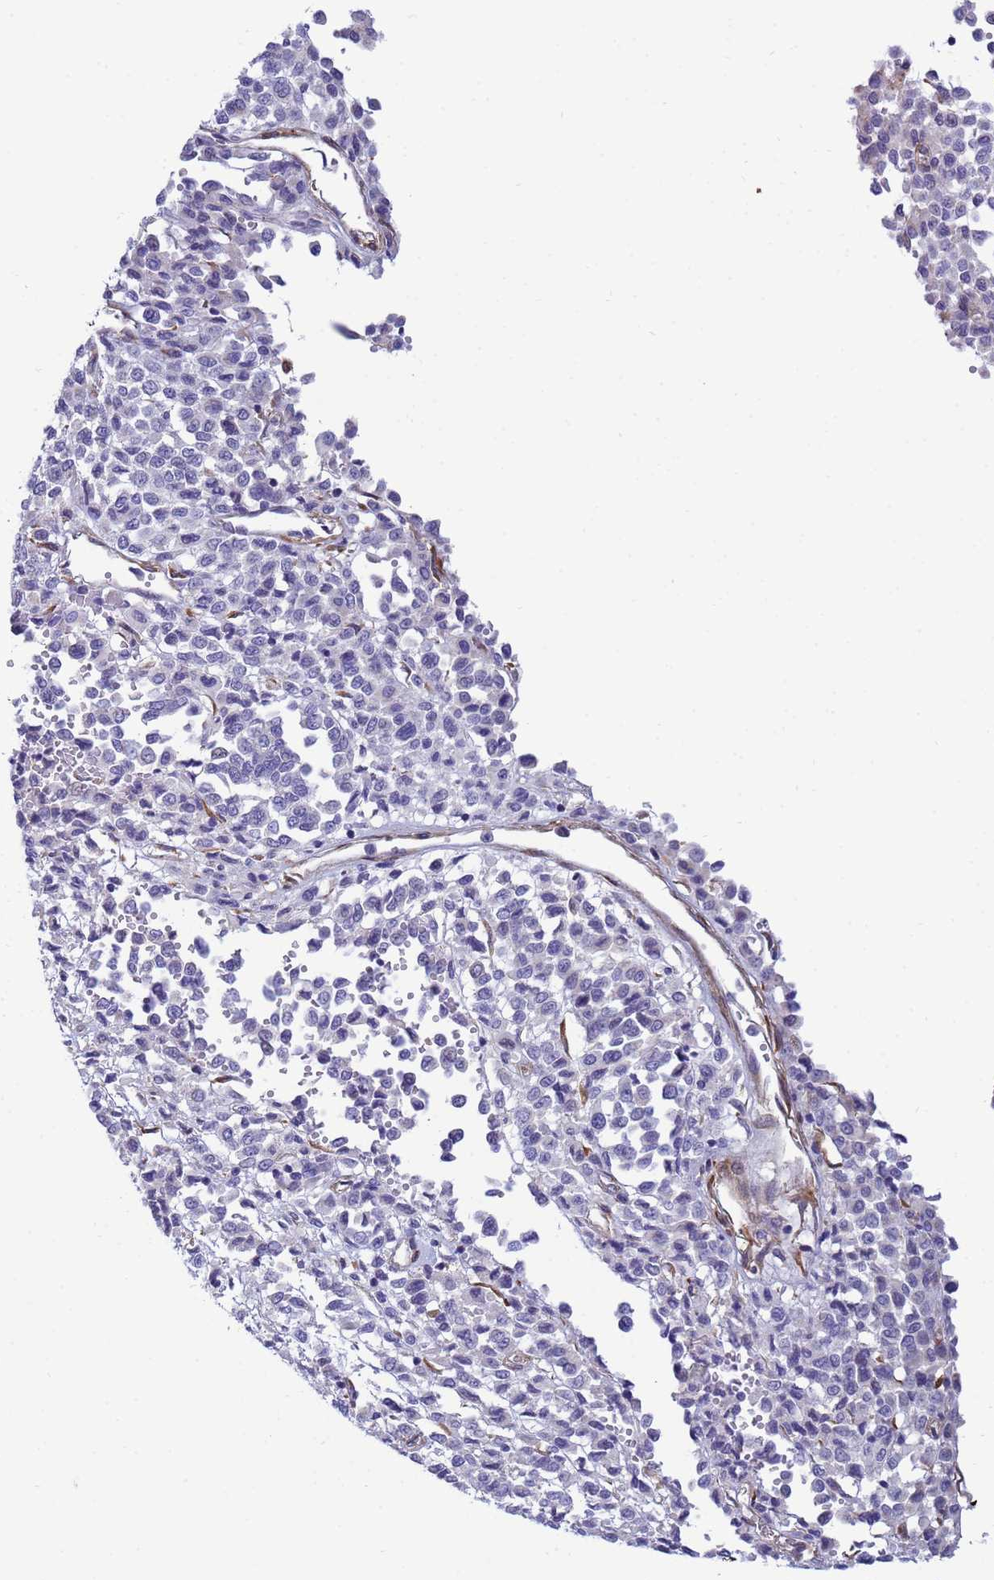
{"staining": {"intensity": "negative", "quantity": "none", "location": "none"}, "tissue": "melanoma", "cell_type": "Tumor cells", "image_type": "cancer", "snomed": [{"axis": "morphology", "description": "Malignant melanoma, Metastatic site"}, {"axis": "topography", "description": "Pancreas"}], "caption": "The photomicrograph demonstrates no significant staining in tumor cells of malignant melanoma (metastatic site).", "gene": "TRPC6", "patient": {"sex": "female", "age": 30}}